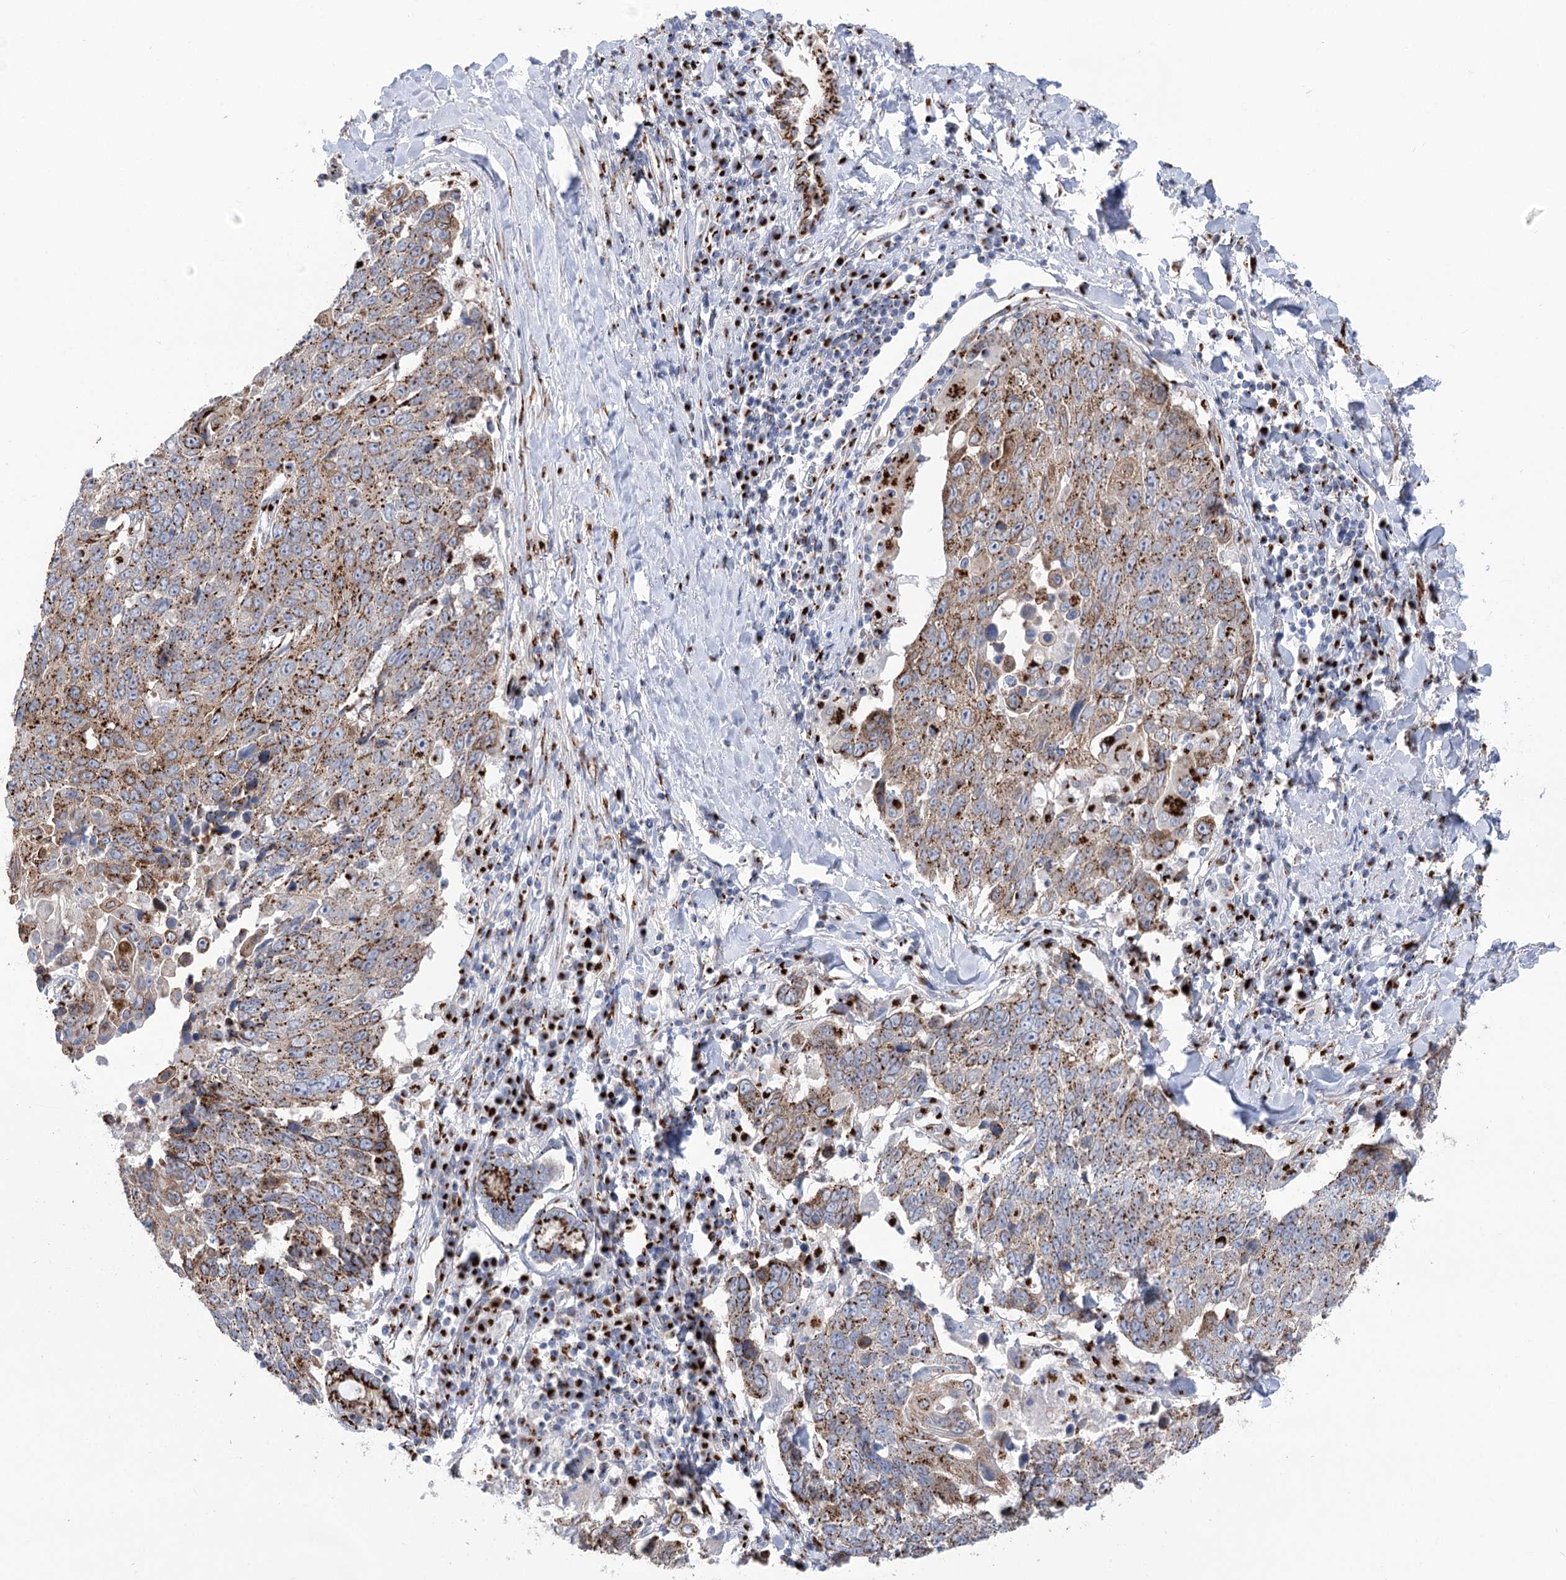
{"staining": {"intensity": "moderate", "quantity": ">75%", "location": "cytoplasmic/membranous"}, "tissue": "lung cancer", "cell_type": "Tumor cells", "image_type": "cancer", "snomed": [{"axis": "morphology", "description": "Squamous cell carcinoma, NOS"}, {"axis": "topography", "description": "Lung"}], "caption": "Squamous cell carcinoma (lung) stained with immunohistochemistry shows moderate cytoplasmic/membranous positivity in approximately >75% of tumor cells.", "gene": "TMEM165", "patient": {"sex": "male", "age": 66}}